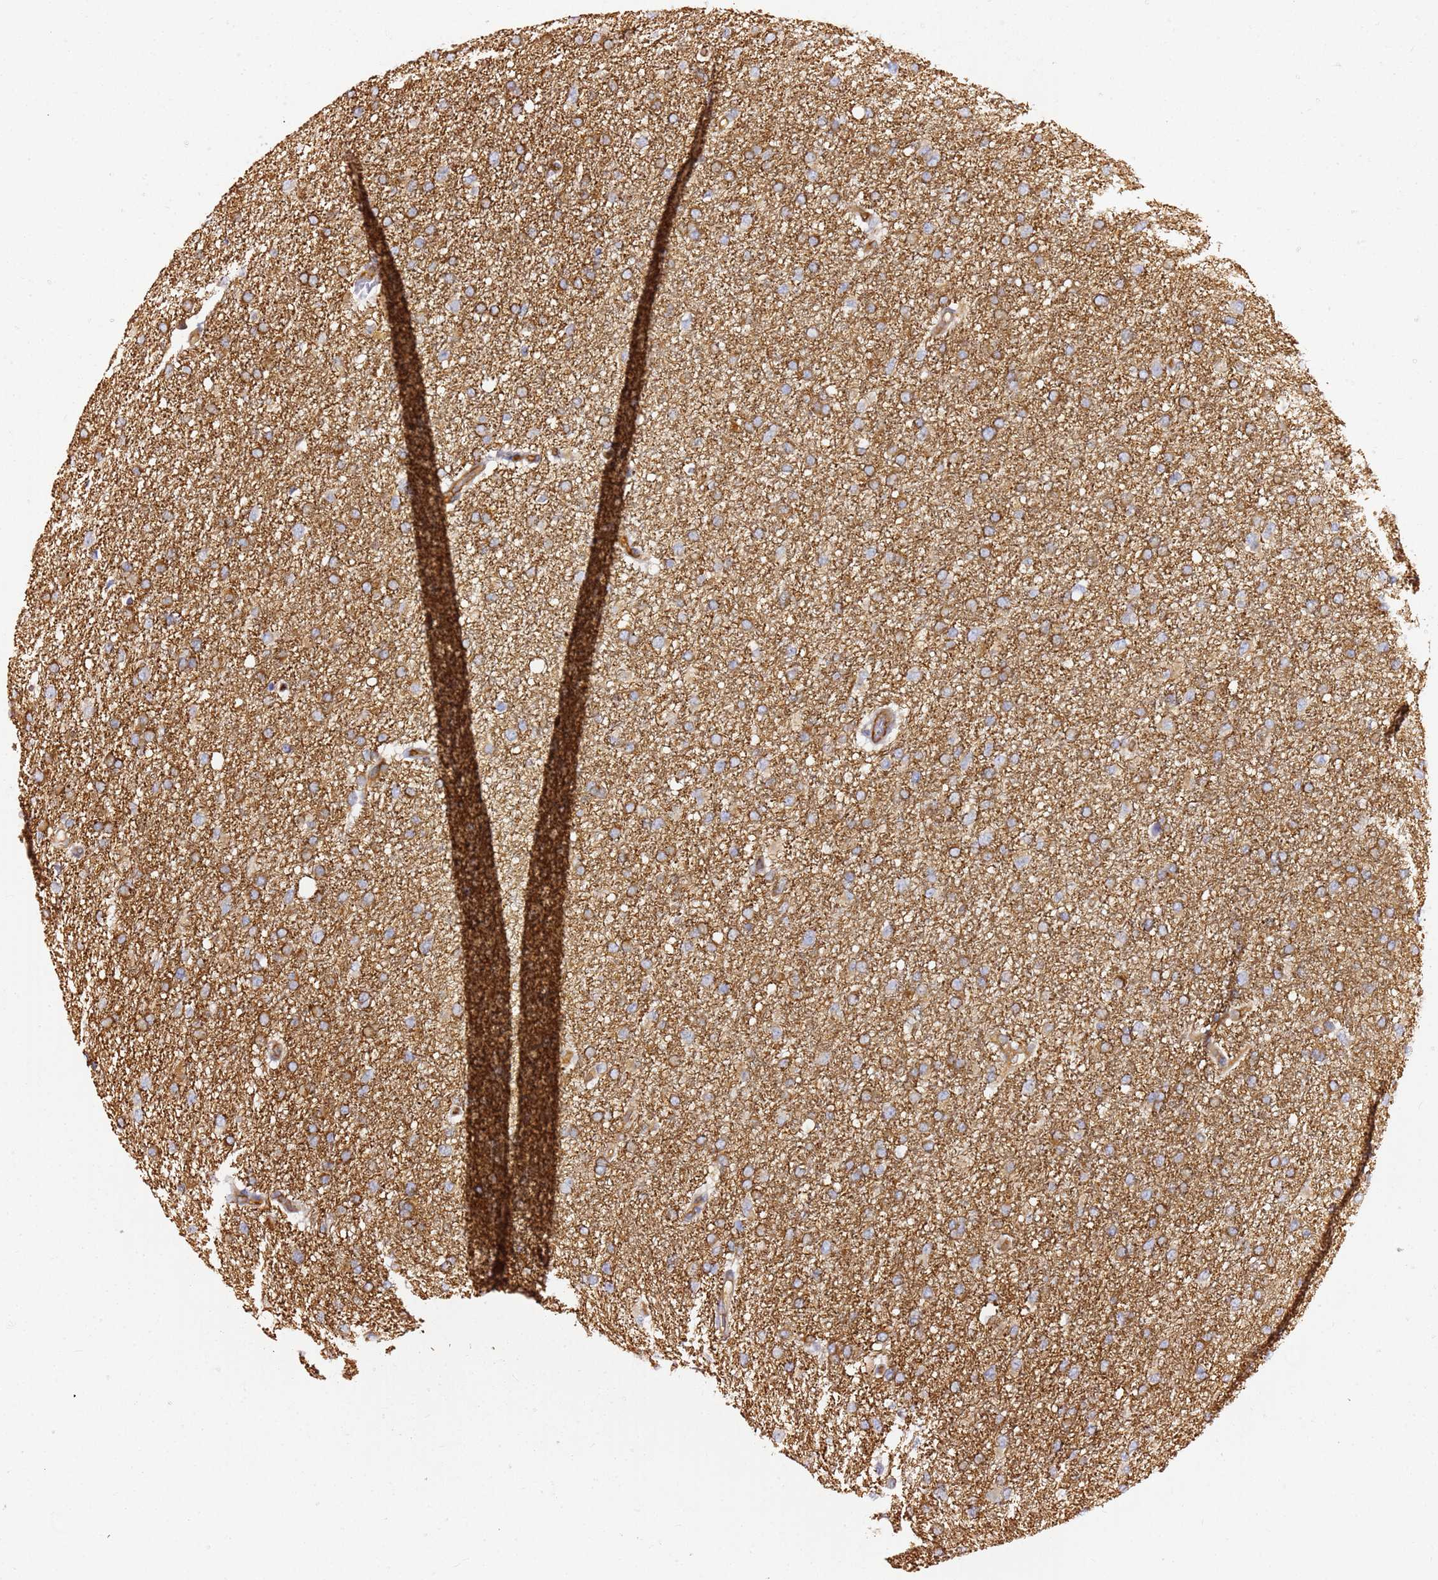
{"staining": {"intensity": "moderate", "quantity": ">75%", "location": "cytoplasmic/membranous"}, "tissue": "glioma", "cell_type": "Tumor cells", "image_type": "cancer", "snomed": [{"axis": "morphology", "description": "Glioma, malignant, High grade"}, {"axis": "topography", "description": "Cerebral cortex"}], "caption": "Approximately >75% of tumor cells in human glioma demonstrate moderate cytoplasmic/membranous protein positivity as visualized by brown immunohistochemical staining.", "gene": "KIF7", "patient": {"sex": "female", "age": 36}}